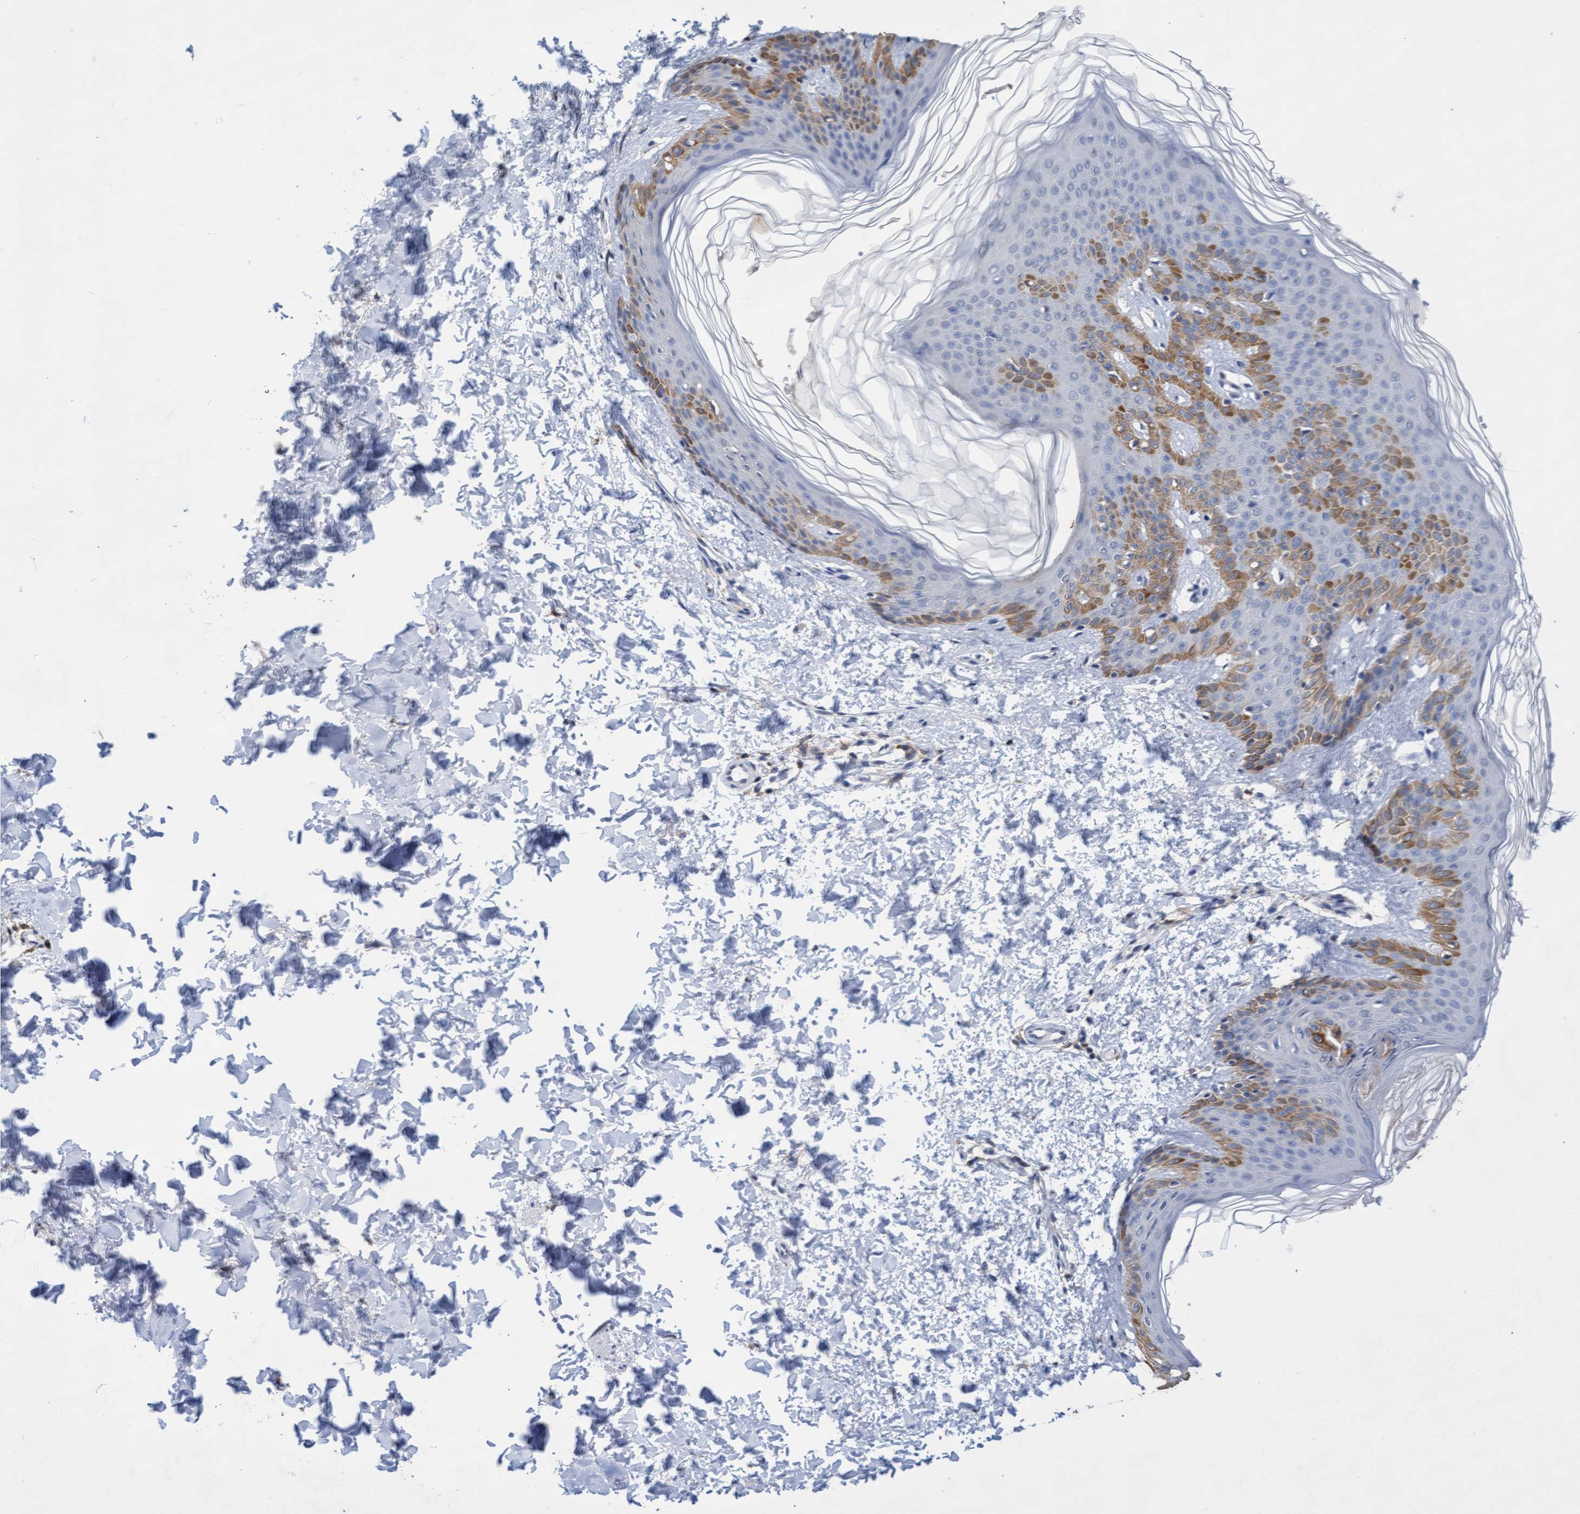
{"staining": {"intensity": "negative", "quantity": "none", "location": "none"}, "tissue": "skin", "cell_type": "Fibroblasts", "image_type": "normal", "snomed": [{"axis": "morphology", "description": "Normal tissue, NOS"}, {"axis": "morphology", "description": "Neoplasm, benign, NOS"}, {"axis": "topography", "description": "Skin"}, {"axis": "topography", "description": "Soft tissue"}], "caption": "Micrograph shows no significant protein positivity in fibroblasts of normal skin. (Immunohistochemistry (ihc), brightfield microscopy, high magnification).", "gene": "GPR39", "patient": {"sex": "male", "age": 26}}